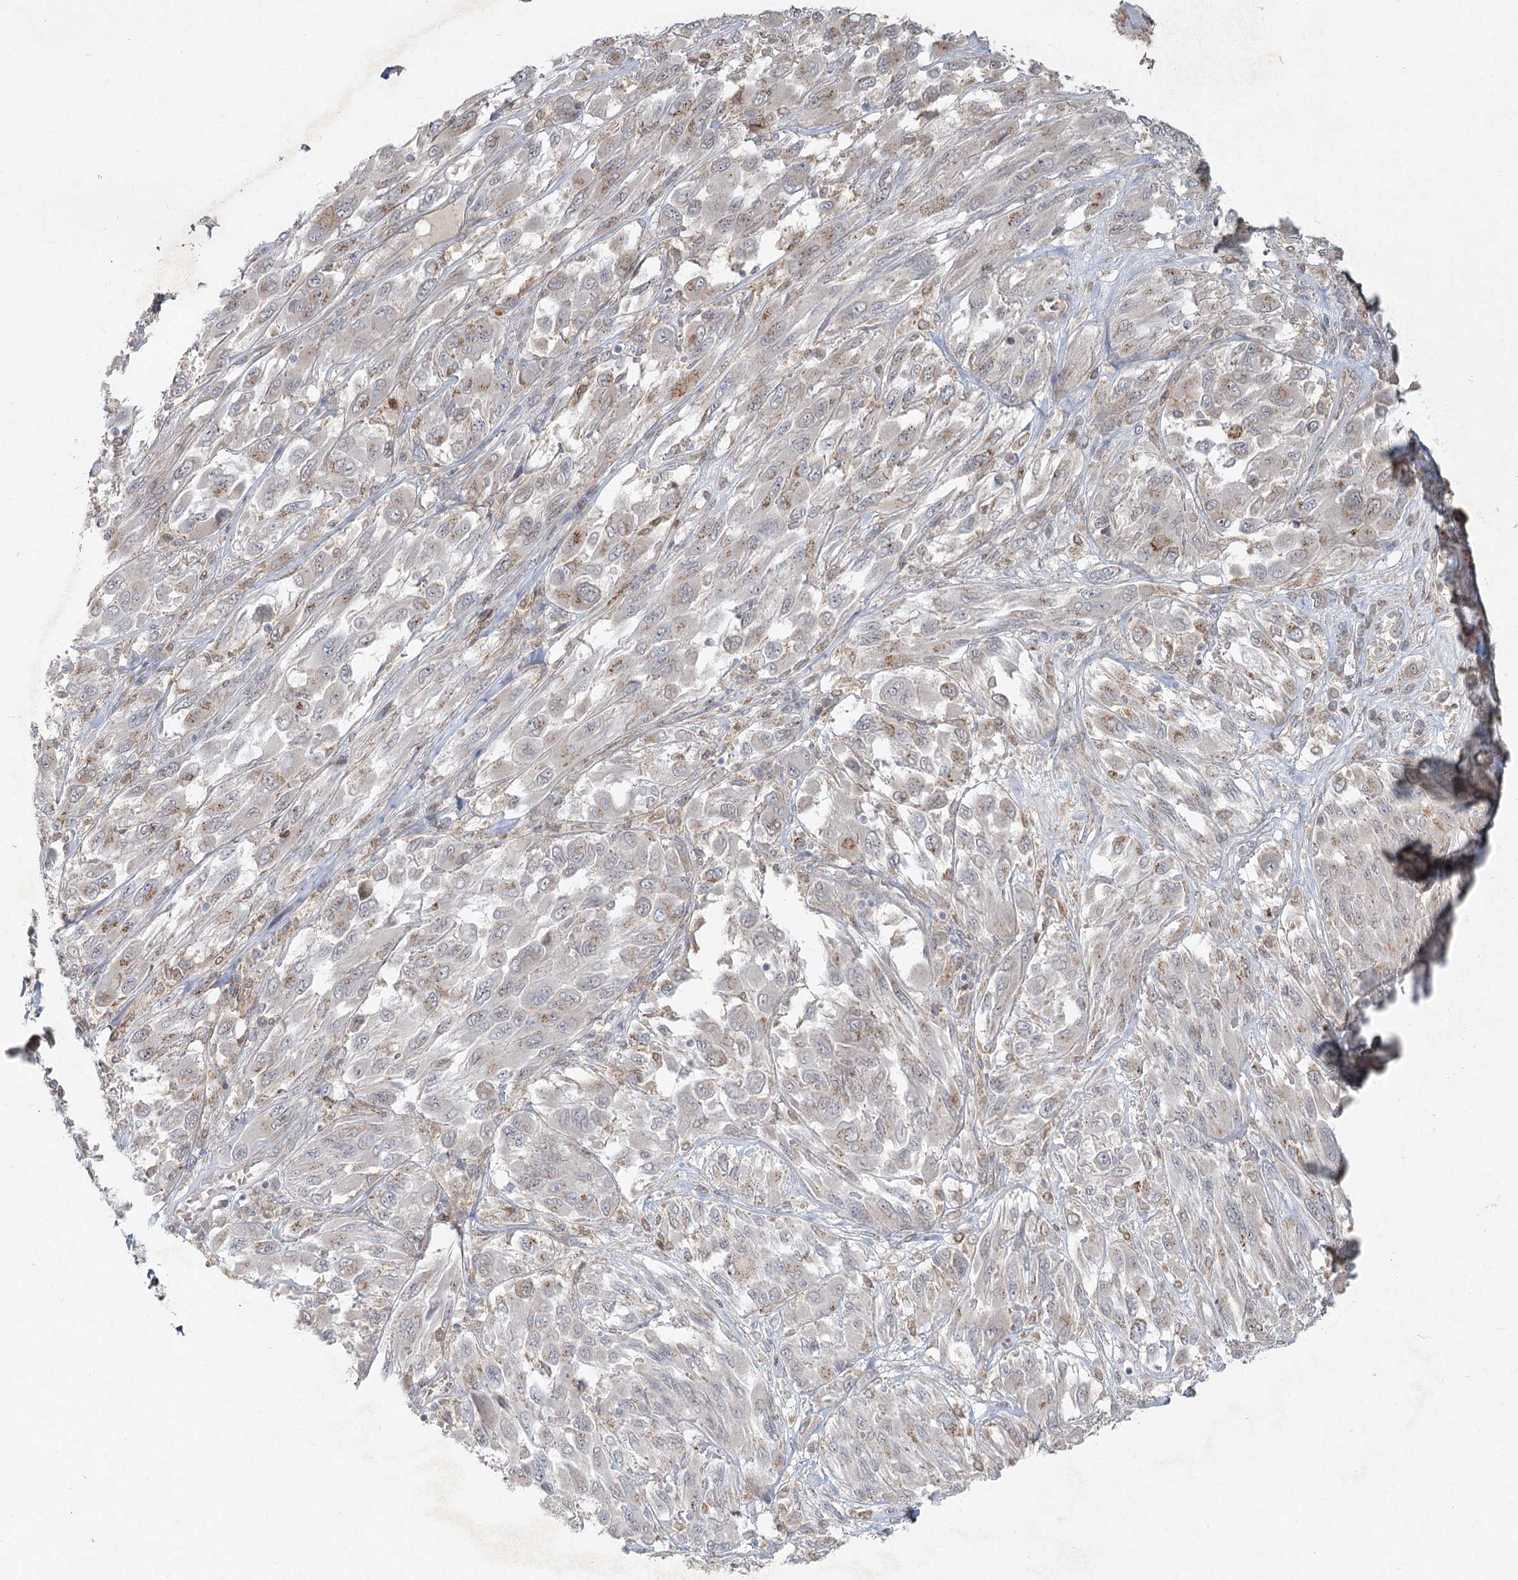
{"staining": {"intensity": "weak", "quantity": "<25%", "location": "cytoplasmic/membranous"}, "tissue": "melanoma", "cell_type": "Tumor cells", "image_type": "cancer", "snomed": [{"axis": "morphology", "description": "Malignant melanoma, NOS"}, {"axis": "topography", "description": "Skin"}], "caption": "The immunohistochemistry (IHC) micrograph has no significant expression in tumor cells of melanoma tissue. (DAB immunohistochemistry (IHC) with hematoxylin counter stain).", "gene": "LRP2BP", "patient": {"sex": "female", "age": 91}}